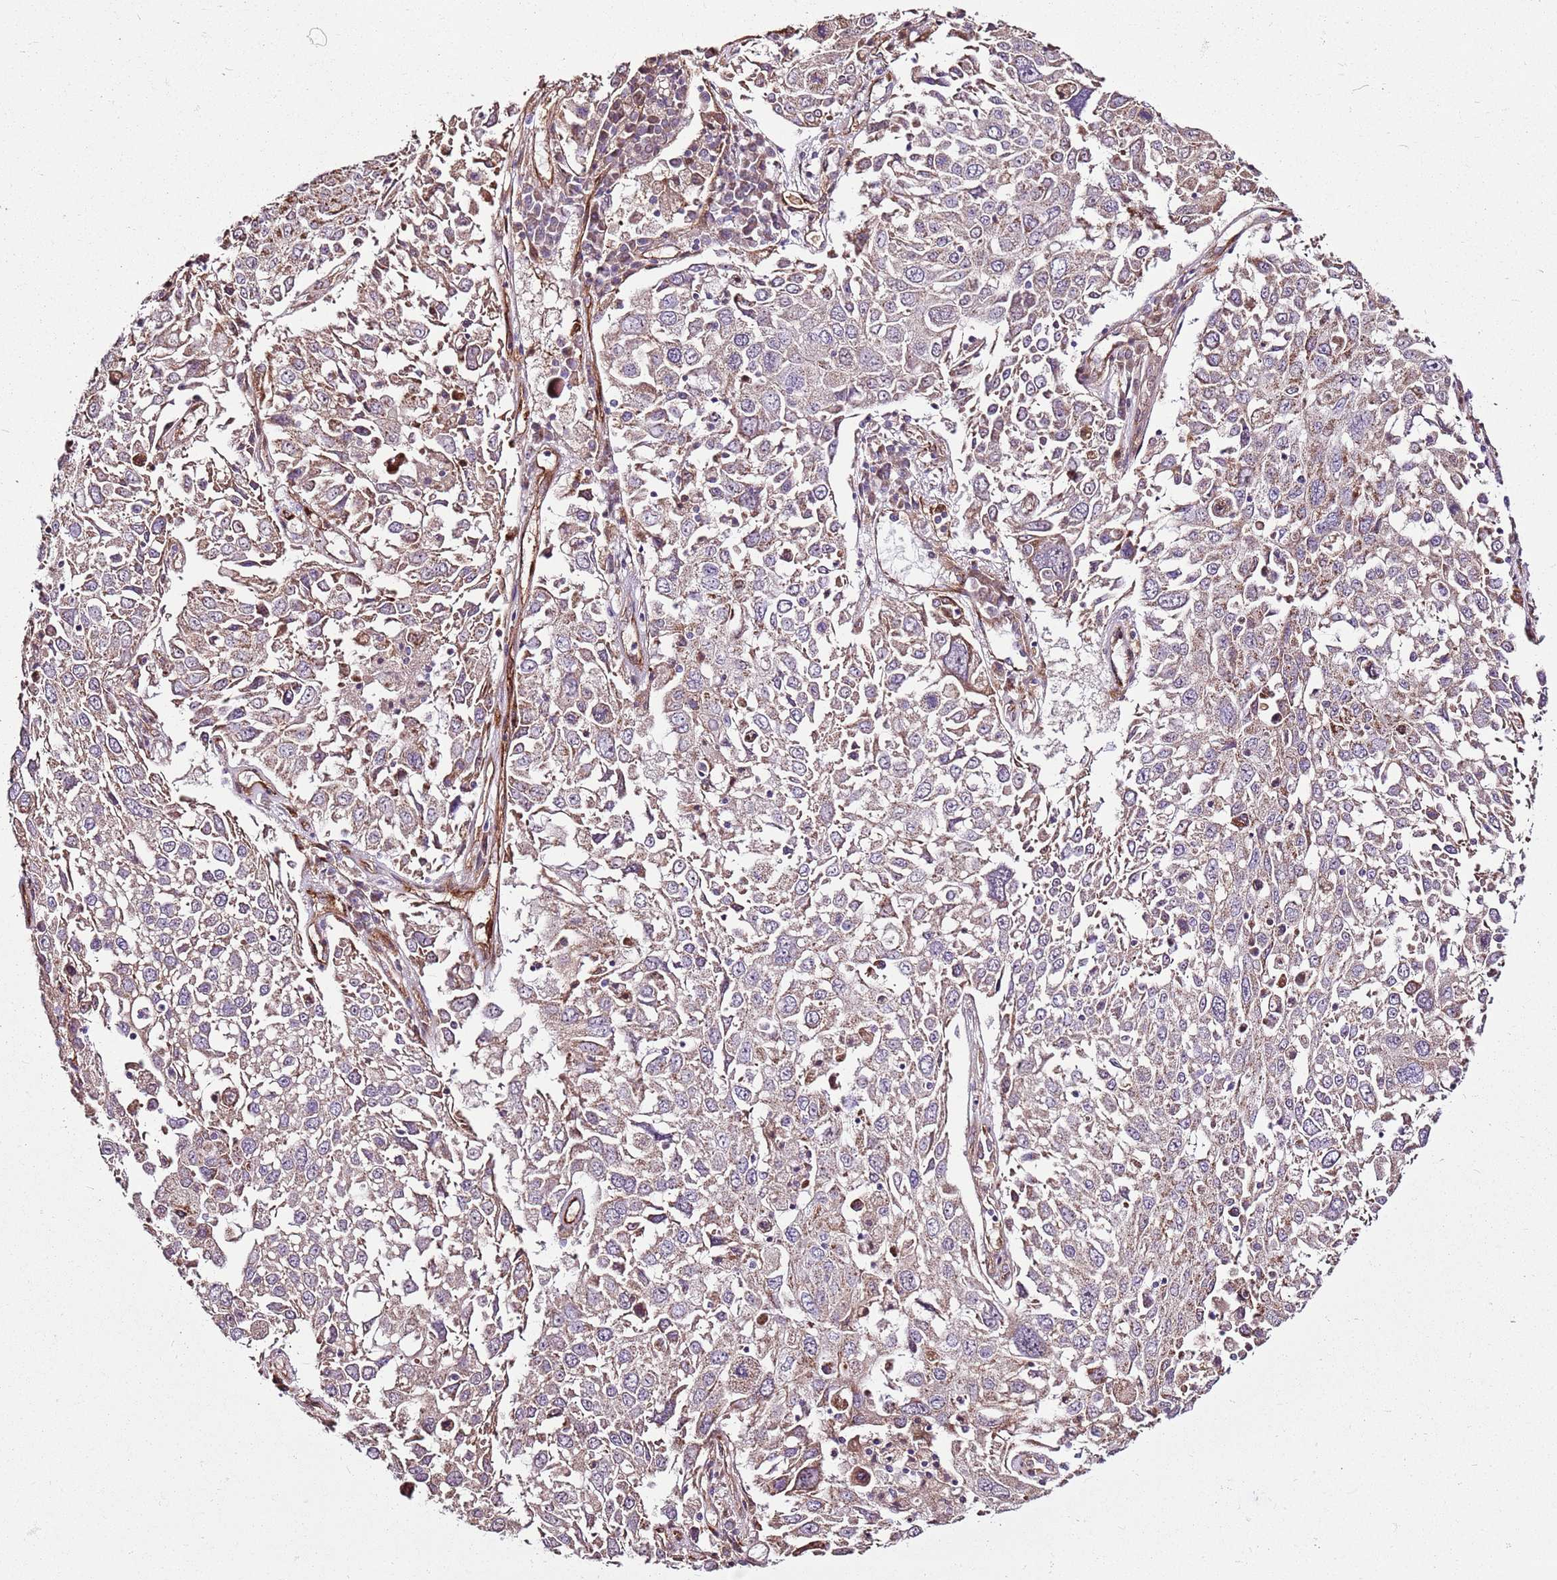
{"staining": {"intensity": "weak", "quantity": "25%-75%", "location": "cytoplasmic/membranous"}, "tissue": "lung cancer", "cell_type": "Tumor cells", "image_type": "cancer", "snomed": [{"axis": "morphology", "description": "Squamous cell carcinoma, NOS"}, {"axis": "topography", "description": "Lung"}], "caption": "A brown stain labels weak cytoplasmic/membranous expression of a protein in squamous cell carcinoma (lung) tumor cells.", "gene": "ZNF827", "patient": {"sex": "male", "age": 65}}